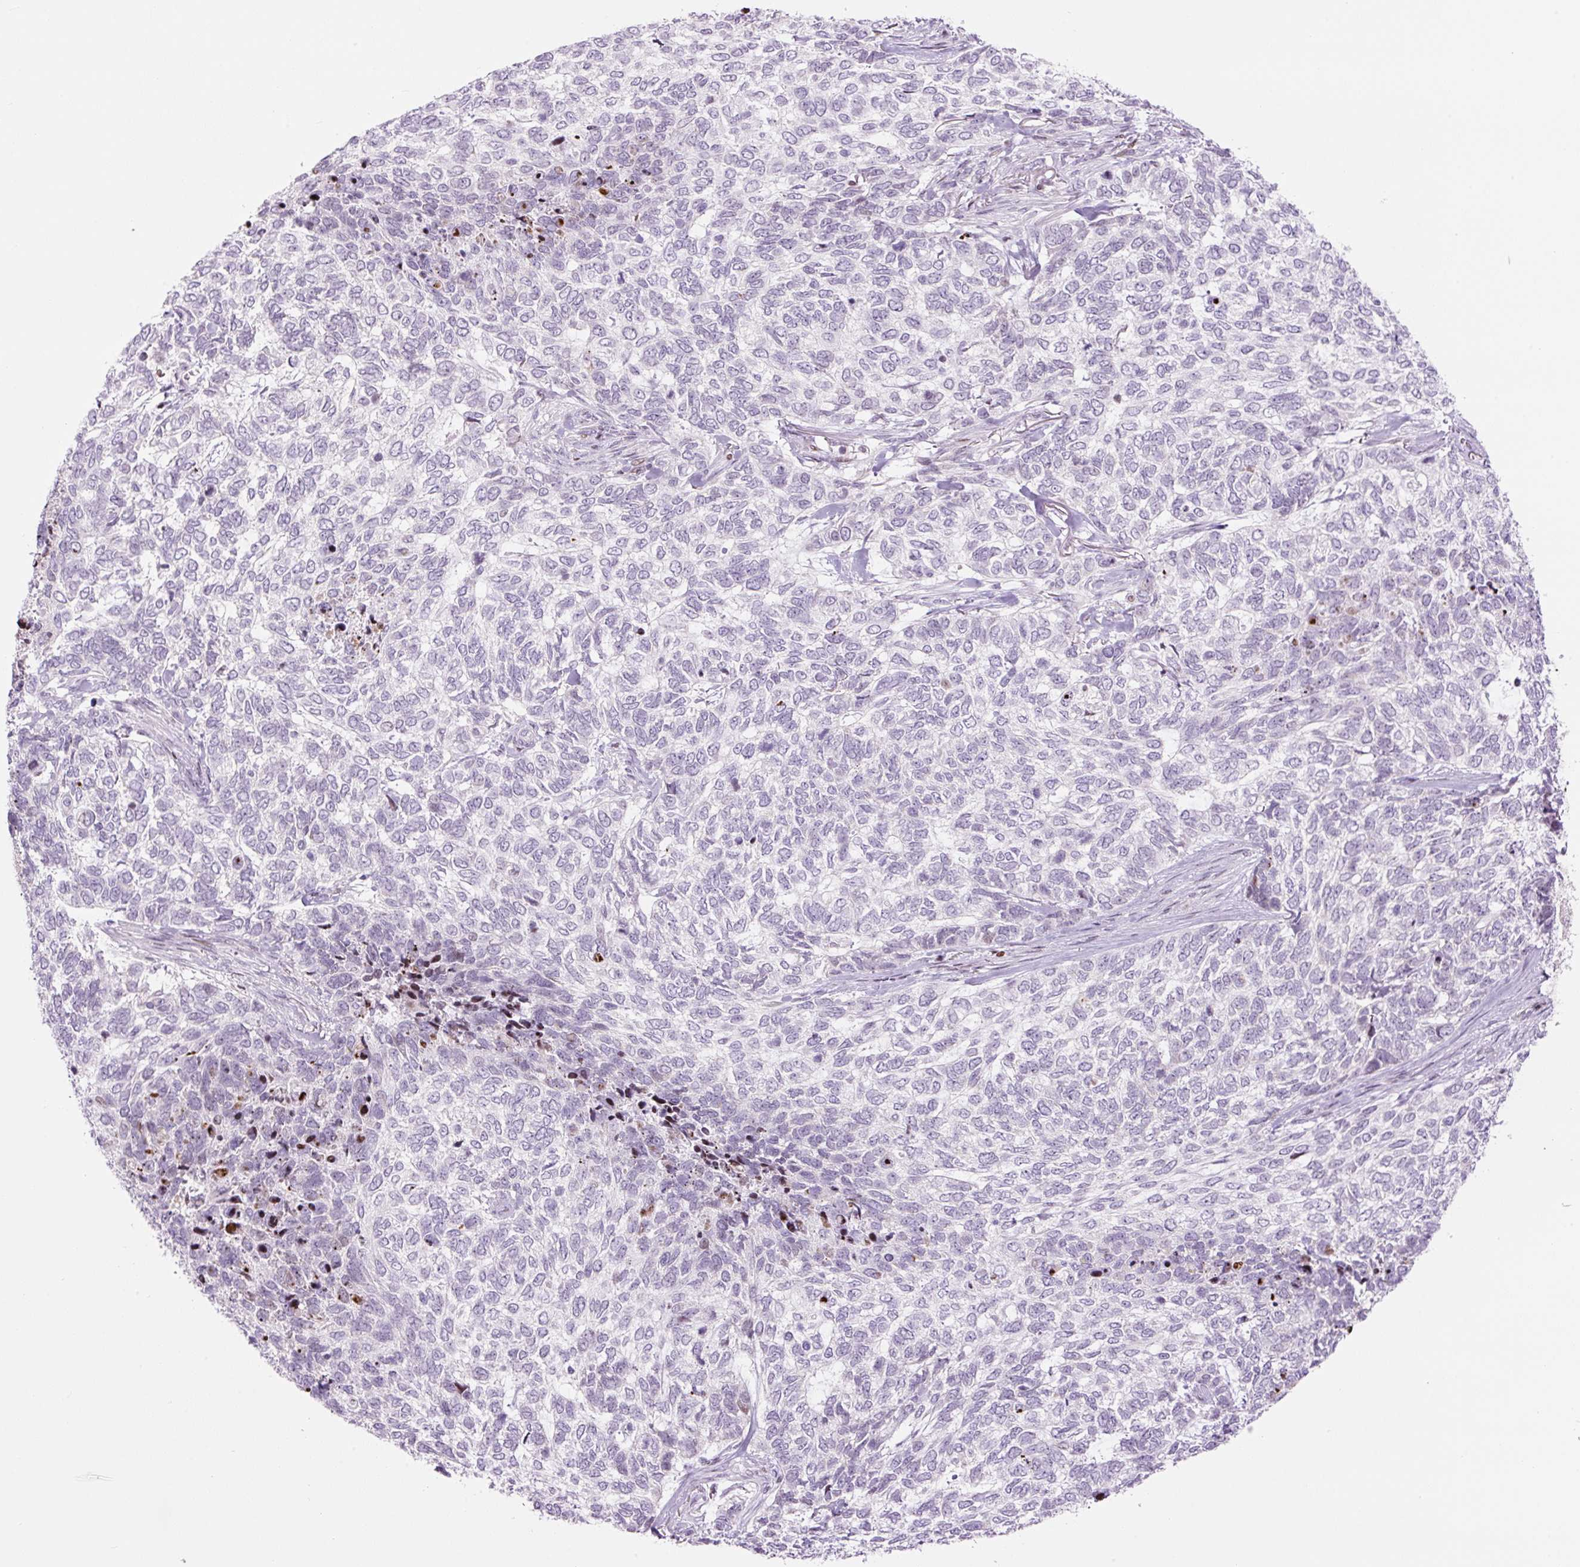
{"staining": {"intensity": "negative", "quantity": "none", "location": "none"}, "tissue": "skin cancer", "cell_type": "Tumor cells", "image_type": "cancer", "snomed": [{"axis": "morphology", "description": "Basal cell carcinoma"}, {"axis": "topography", "description": "Skin"}], "caption": "High magnification brightfield microscopy of skin basal cell carcinoma stained with DAB (brown) and counterstained with hematoxylin (blue): tumor cells show no significant positivity.", "gene": "TMEM177", "patient": {"sex": "female", "age": 65}}